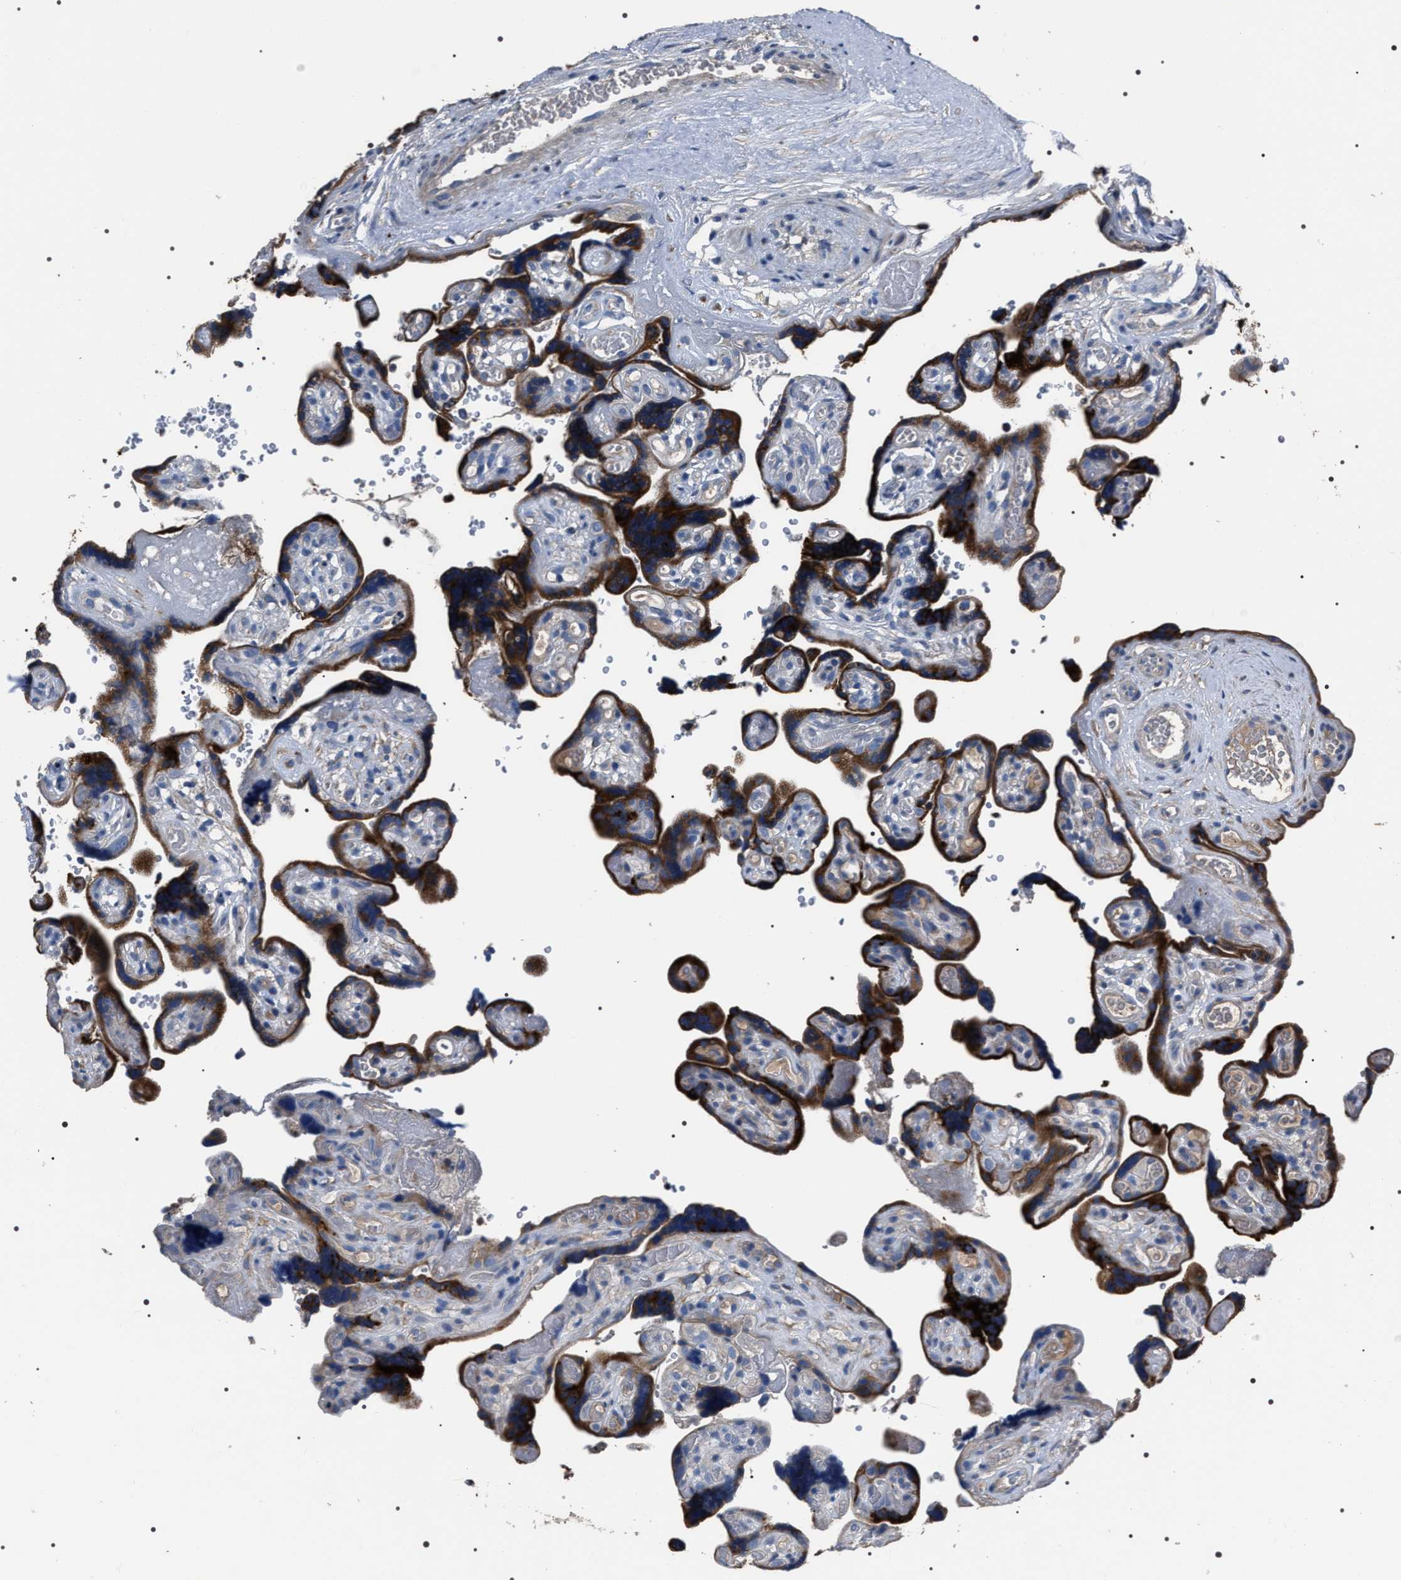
{"staining": {"intensity": "weak", "quantity": "<25%", "location": "cytoplasmic/membranous"}, "tissue": "placenta", "cell_type": "Decidual cells", "image_type": "normal", "snomed": [{"axis": "morphology", "description": "Normal tissue, NOS"}, {"axis": "topography", "description": "Placenta"}], "caption": "Immunohistochemistry micrograph of benign human placenta stained for a protein (brown), which demonstrates no staining in decidual cells.", "gene": "TRIM54", "patient": {"sex": "female", "age": 30}}